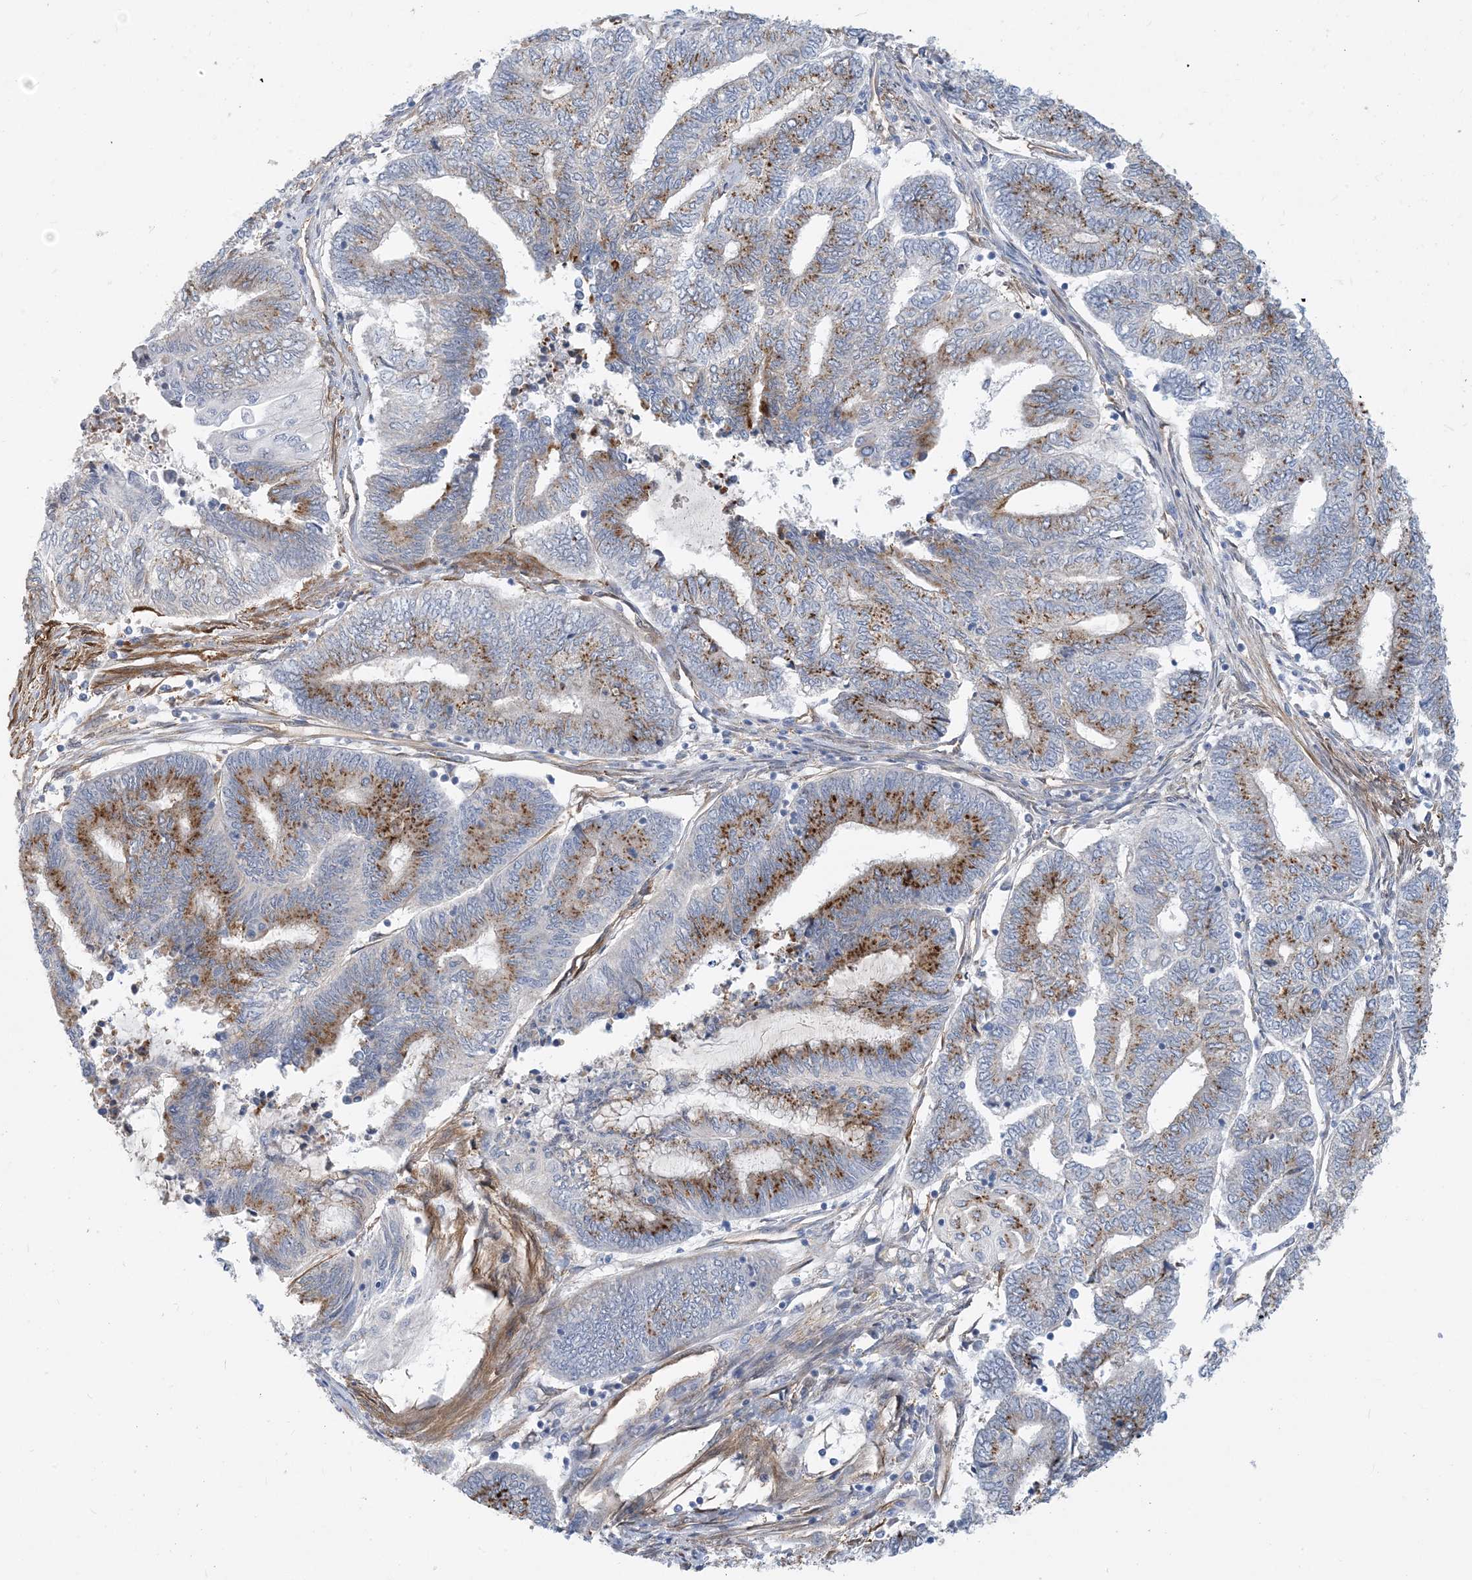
{"staining": {"intensity": "moderate", "quantity": ">75%", "location": "cytoplasmic/membranous"}, "tissue": "endometrial cancer", "cell_type": "Tumor cells", "image_type": "cancer", "snomed": [{"axis": "morphology", "description": "Adenocarcinoma, NOS"}, {"axis": "topography", "description": "Uterus"}, {"axis": "topography", "description": "Endometrium"}], "caption": "Tumor cells demonstrate medium levels of moderate cytoplasmic/membranous expression in approximately >75% of cells in endometrial cancer.", "gene": "EIF2A", "patient": {"sex": "female", "age": 70}}